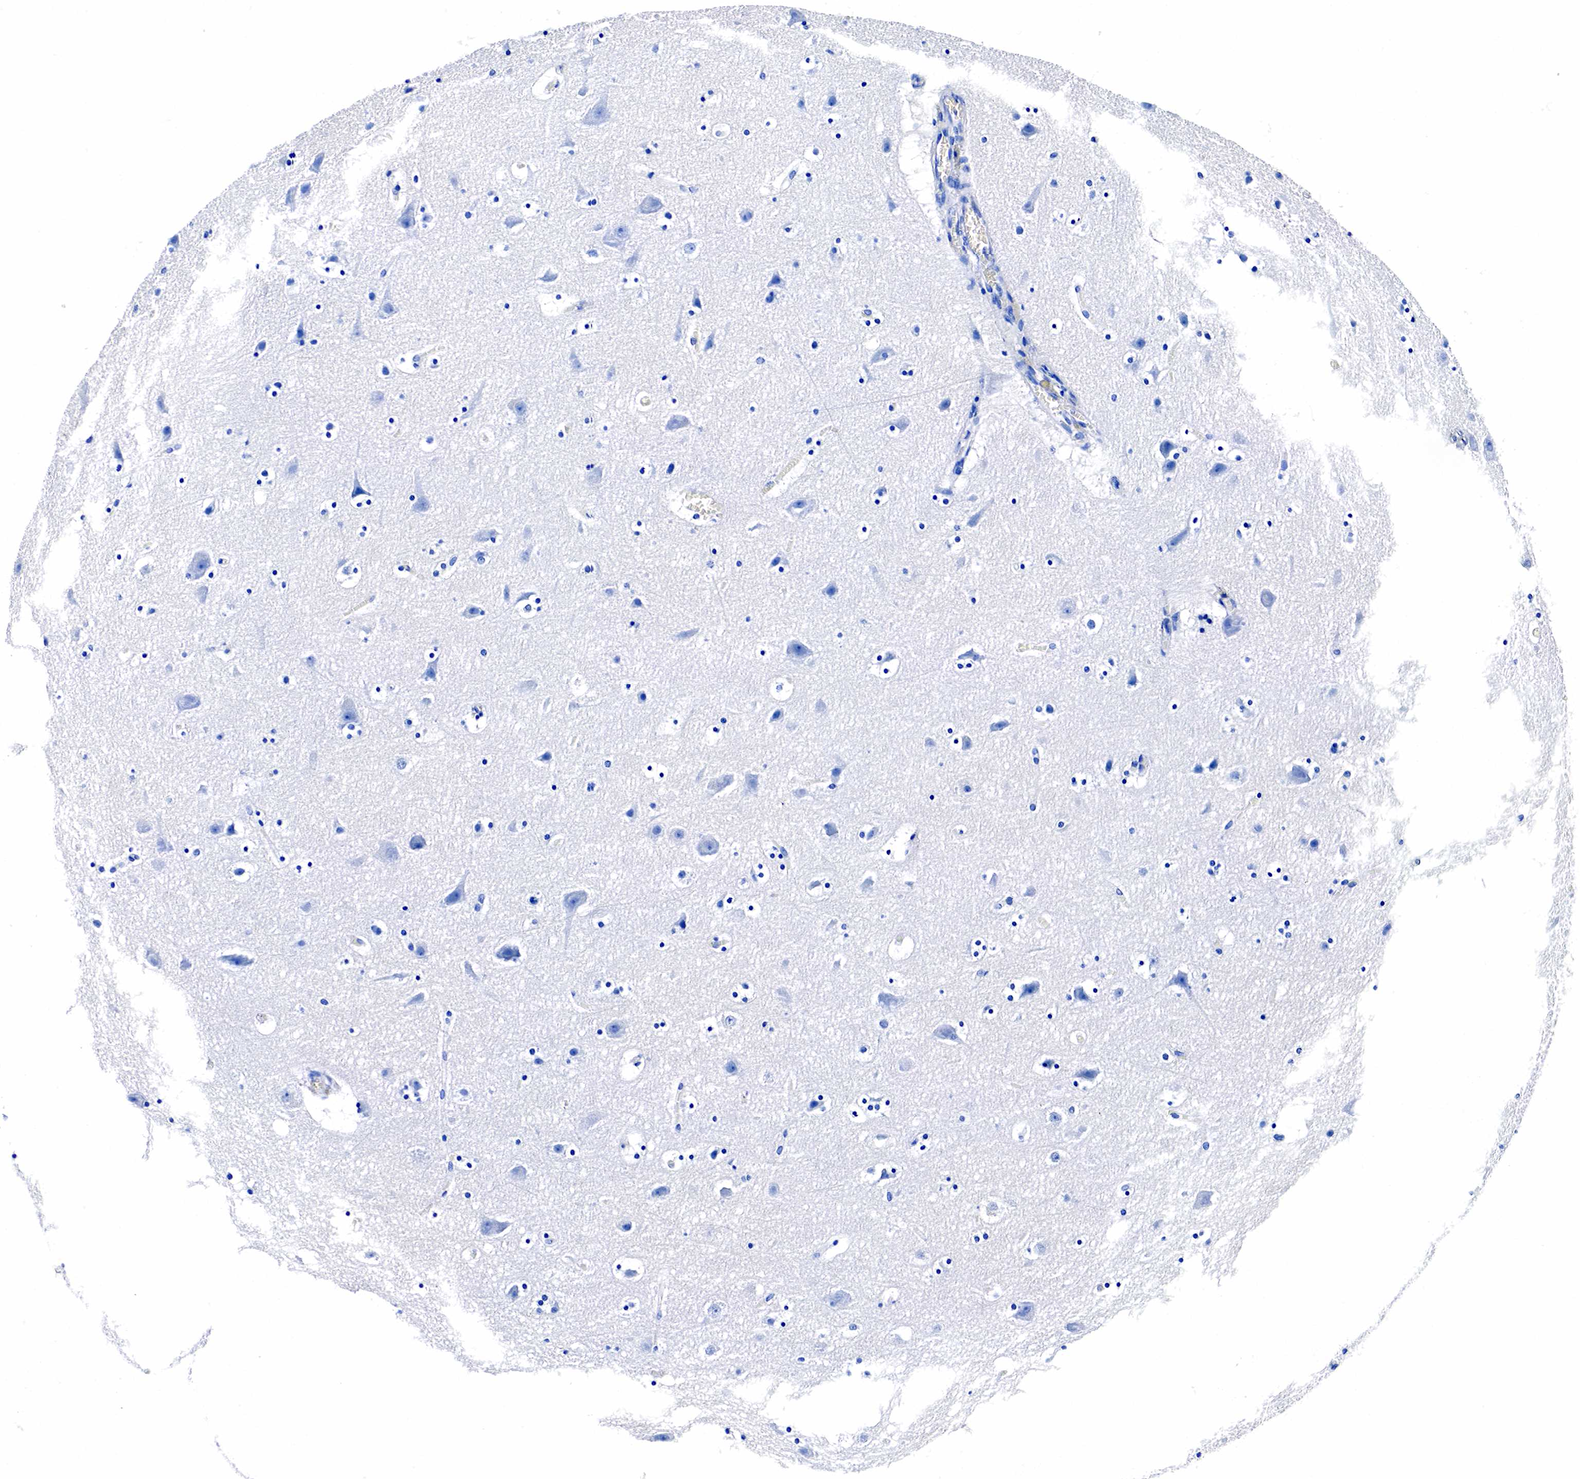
{"staining": {"intensity": "negative", "quantity": "none", "location": "none"}, "tissue": "cerebral cortex", "cell_type": "Endothelial cells", "image_type": "normal", "snomed": [{"axis": "morphology", "description": "Normal tissue, NOS"}, {"axis": "topography", "description": "Cerebral cortex"}], "caption": "Immunohistochemistry (IHC) histopathology image of normal cerebral cortex stained for a protein (brown), which reveals no expression in endothelial cells.", "gene": "GAST", "patient": {"sex": "male", "age": 45}}